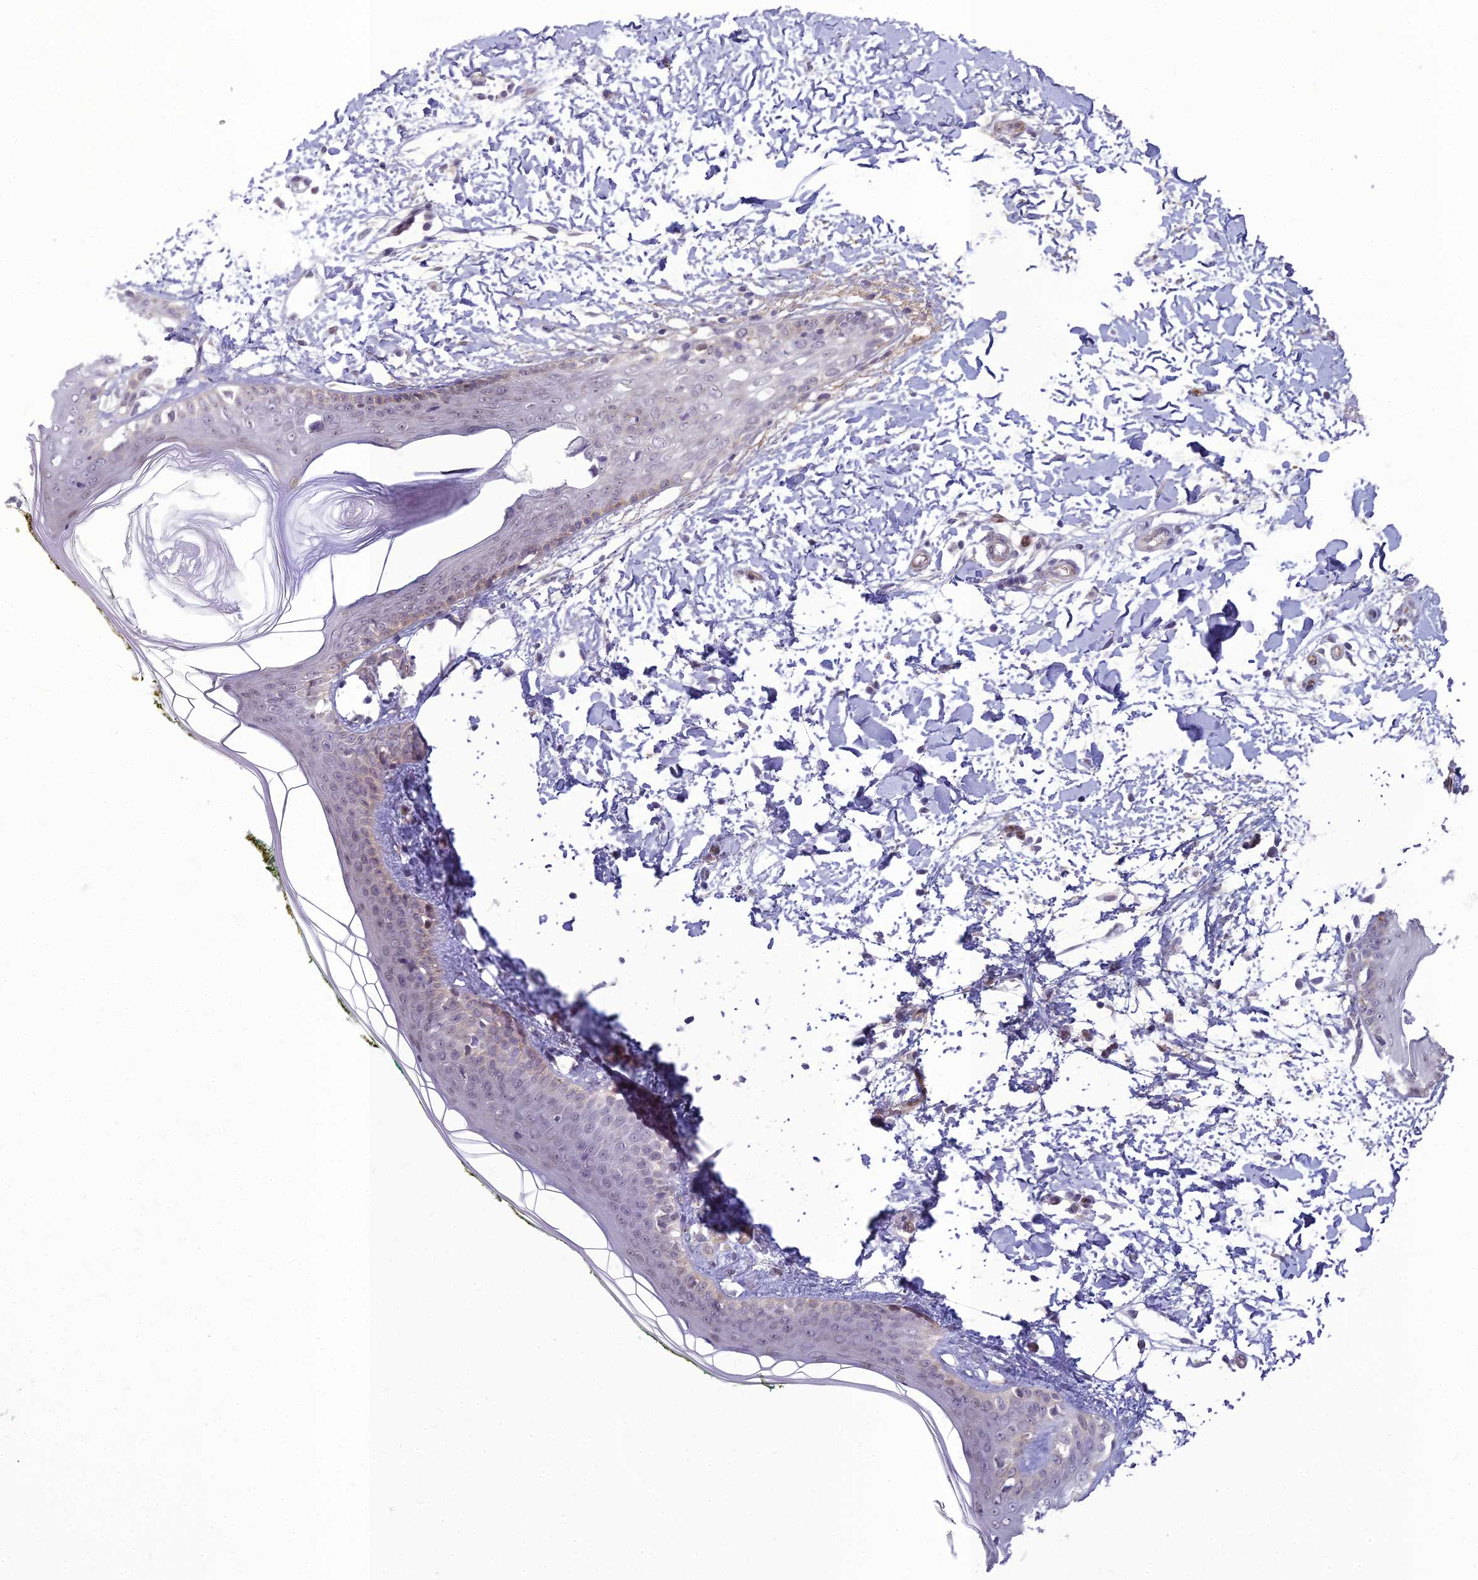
{"staining": {"intensity": "negative", "quantity": "none", "location": "none"}, "tissue": "skin", "cell_type": "Fibroblasts", "image_type": "normal", "snomed": [{"axis": "morphology", "description": "Normal tissue, NOS"}, {"axis": "topography", "description": "Skin"}], "caption": "Immunohistochemistry (IHC) micrograph of unremarkable skin: human skin stained with DAB (3,3'-diaminobenzidine) displays no significant protein positivity in fibroblasts.", "gene": "RGL3", "patient": {"sex": "female", "age": 34}}